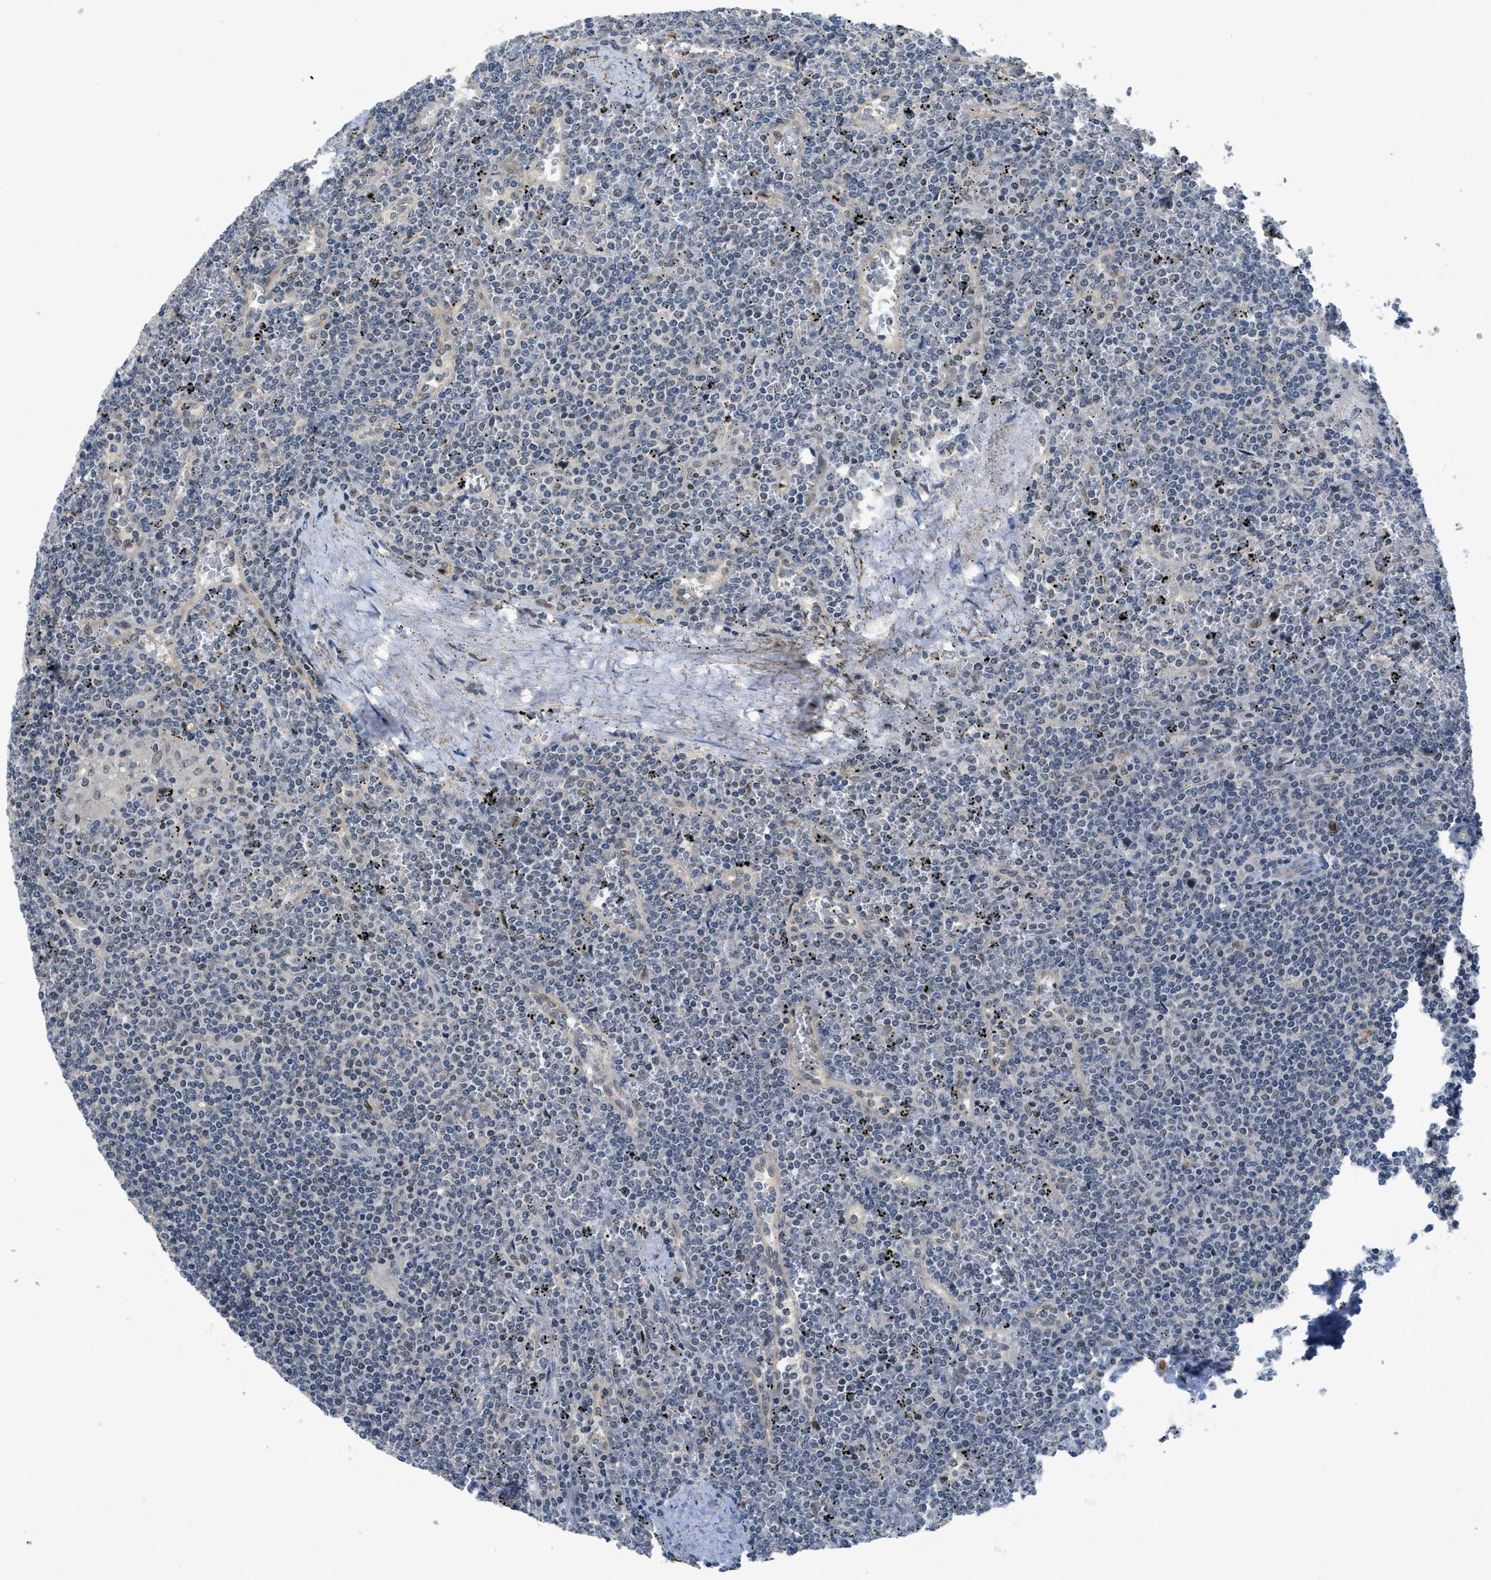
{"staining": {"intensity": "negative", "quantity": "none", "location": "none"}, "tissue": "lymphoma", "cell_type": "Tumor cells", "image_type": "cancer", "snomed": [{"axis": "morphology", "description": "Malignant lymphoma, non-Hodgkin's type, Low grade"}, {"axis": "topography", "description": "Spleen"}], "caption": "The micrograph displays no significant expression in tumor cells of malignant lymphoma, non-Hodgkin's type (low-grade). The staining is performed using DAB brown chromogen with nuclei counter-stained in using hematoxylin.", "gene": "SLCO2A1", "patient": {"sex": "female", "age": 19}}